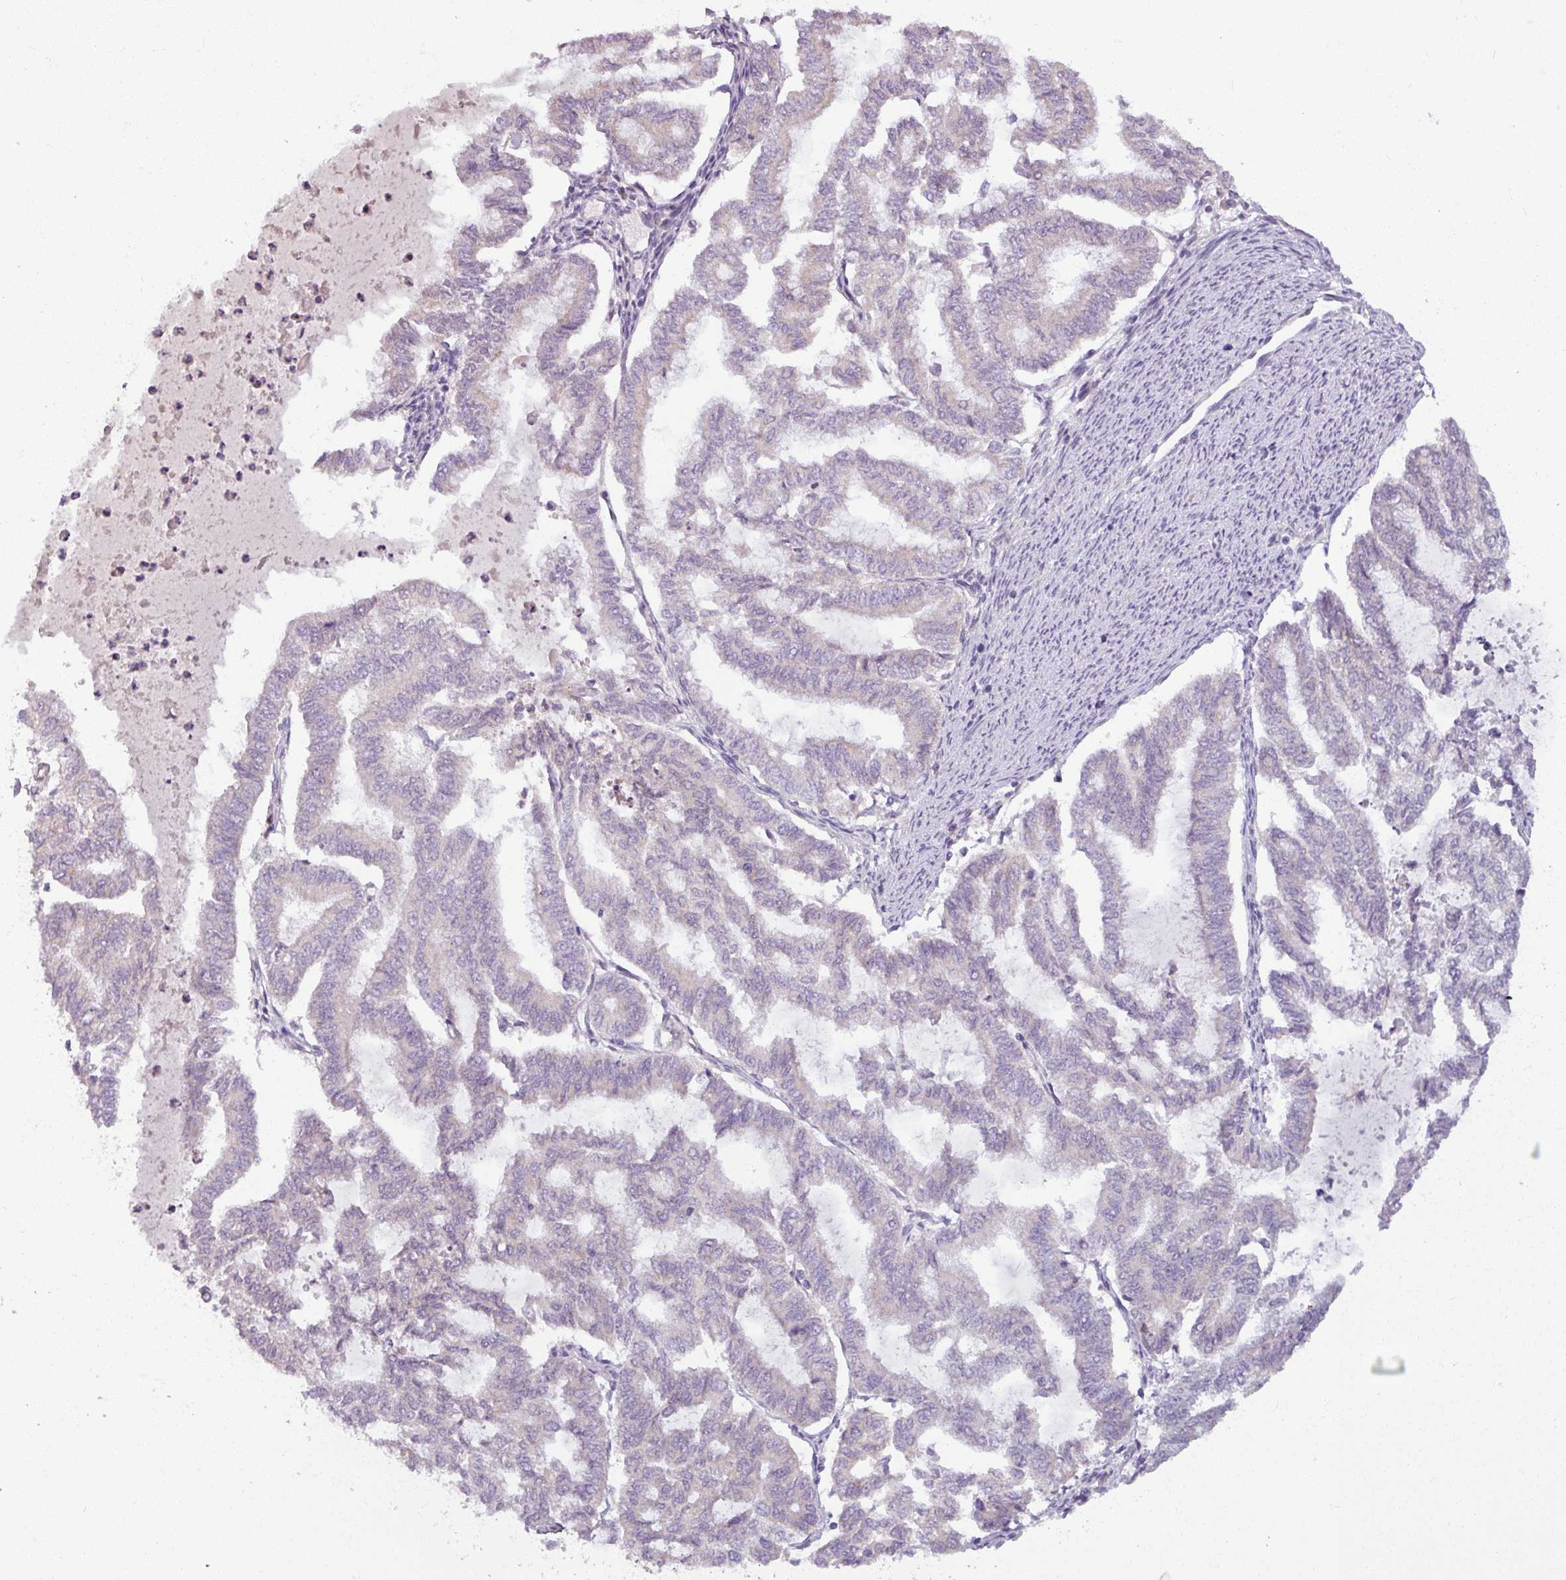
{"staining": {"intensity": "negative", "quantity": "none", "location": "none"}, "tissue": "endometrial cancer", "cell_type": "Tumor cells", "image_type": "cancer", "snomed": [{"axis": "morphology", "description": "Adenocarcinoma, NOS"}, {"axis": "topography", "description": "Endometrium"}], "caption": "The immunohistochemistry (IHC) histopathology image has no significant staining in tumor cells of endometrial cancer tissue. (Brightfield microscopy of DAB immunohistochemistry (IHC) at high magnification).", "gene": "OGFOD3", "patient": {"sex": "female", "age": 79}}